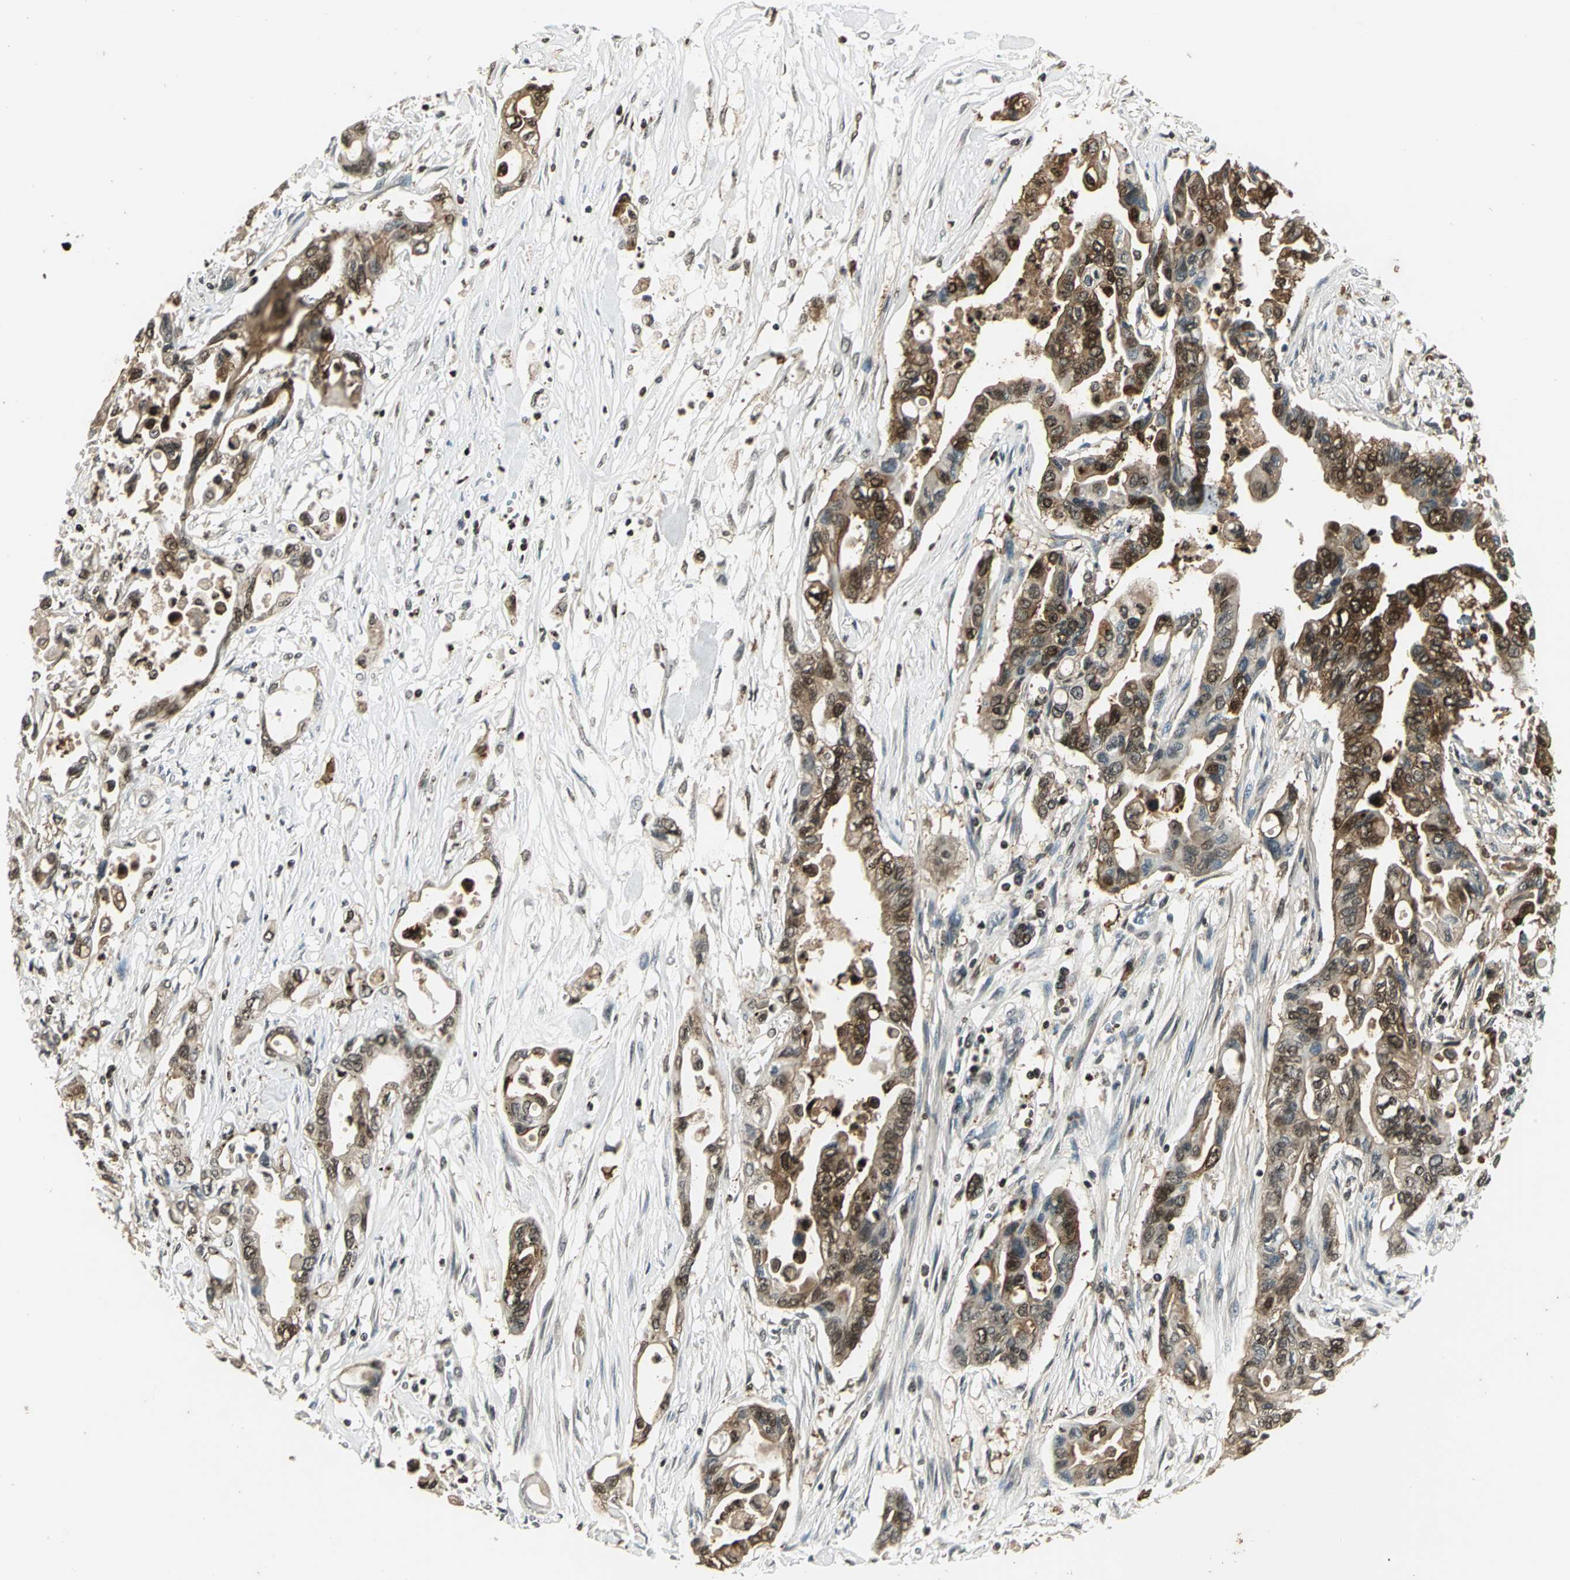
{"staining": {"intensity": "strong", "quantity": ">75%", "location": "cytoplasmic/membranous,nuclear"}, "tissue": "pancreatic cancer", "cell_type": "Tumor cells", "image_type": "cancer", "snomed": [{"axis": "morphology", "description": "Adenocarcinoma, NOS"}, {"axis": "topography", "description": "Pancreas"}], "caption": "Immunohistochemistry of pancreatic cancer exhibits high levels of strong cytoplasmic/membranous and nuclear expression in approximately >75% of tumor cells.", "gene": "LGALS3", "patient": {"sex": "female", "age": 57}}